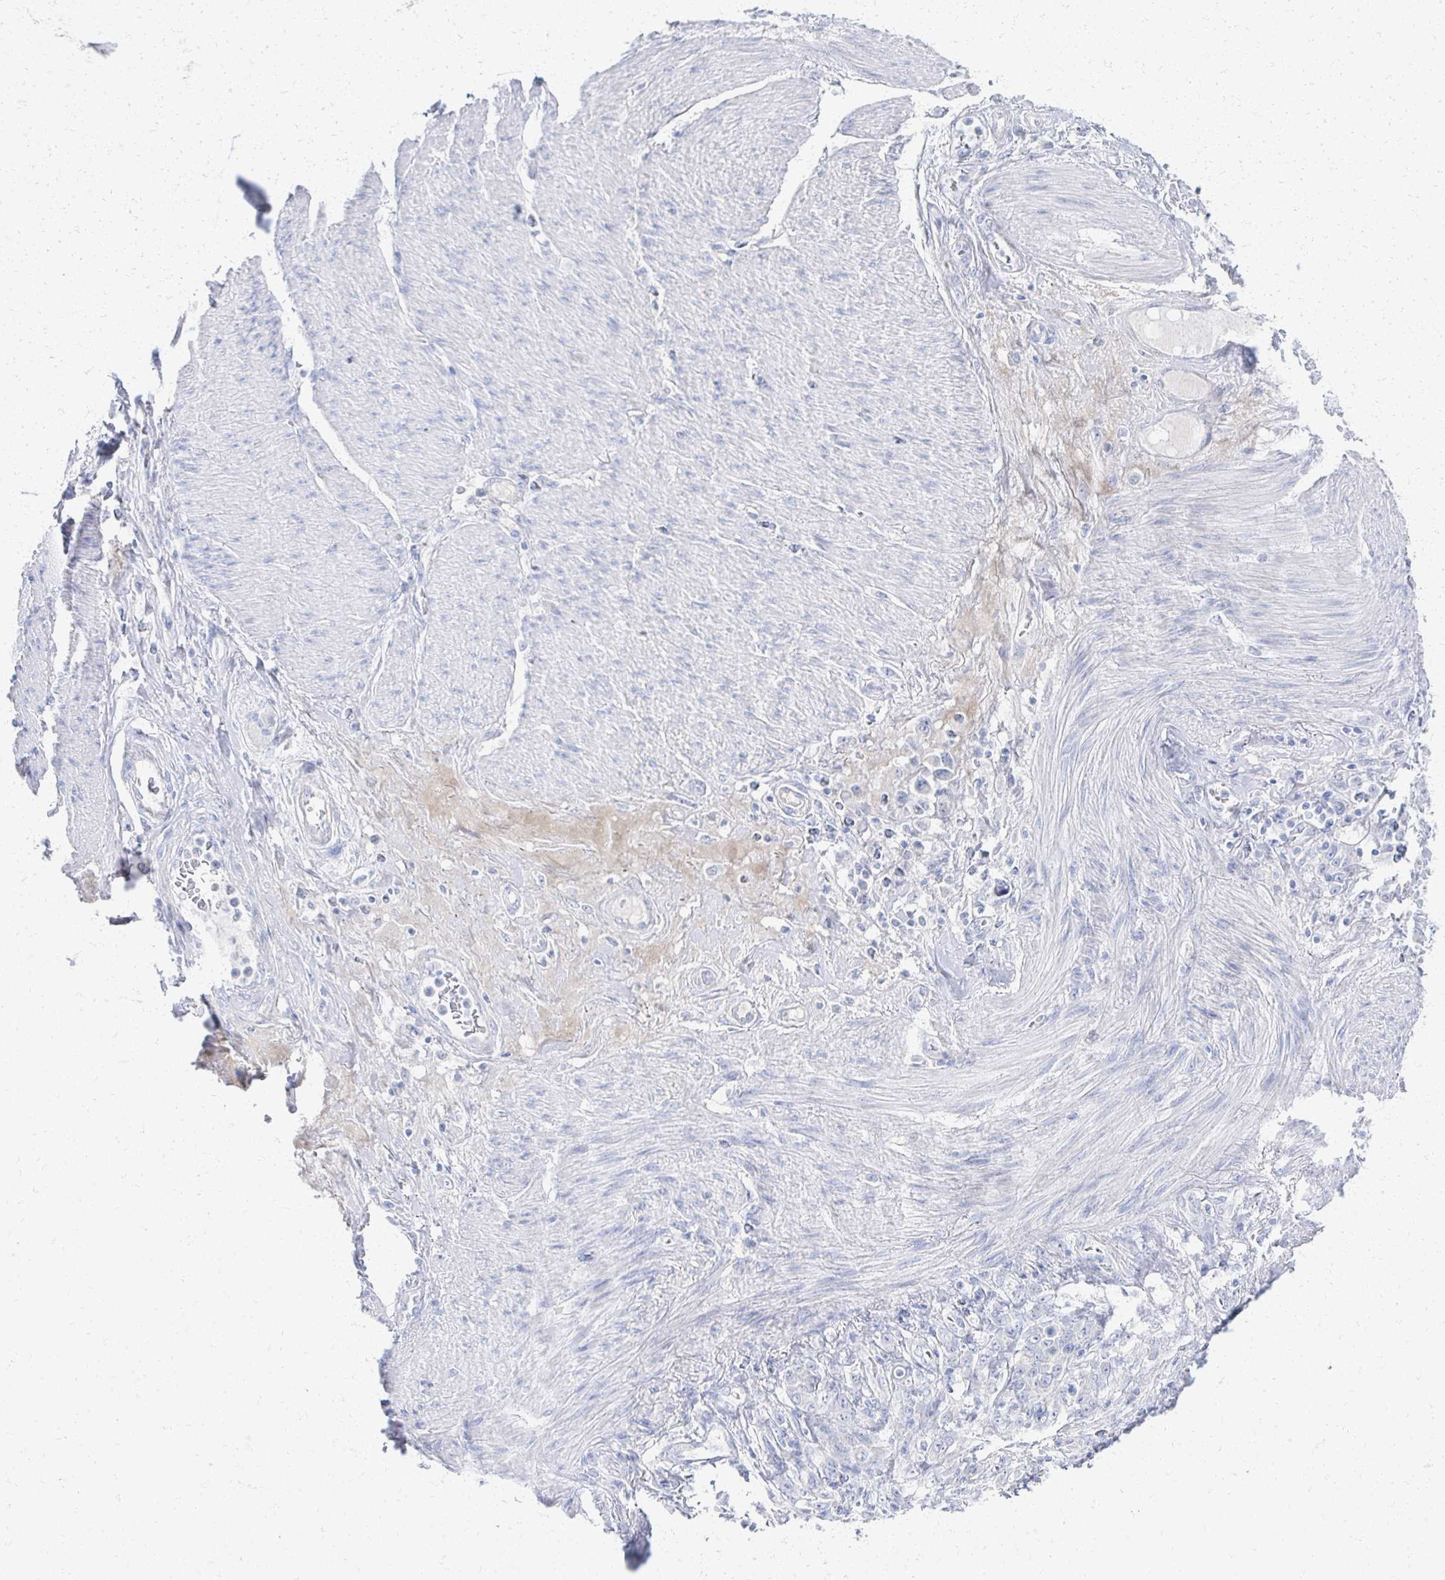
{"staining": {"intensity": "negative", "quantity": "none", "location": "none"}, "tissue": "stomach cancer", "cell_type": "Tumor cells", "image_type": "cancer", "snomed": [{"axis": "morphology", "description": "Adenocarcinoma, NOS"}, {"axis": "topography", "description": "Stomach"}], "caption": "This micrograph is of stomach adenocarcinoma stained with immunohistochemistry (IHC) to label a protein in brown with the nuclei are counter-stained blue. There is no staining in tumor cells.", "gene": "PRR20A", "patient": {"sex": "female", "age": 79}}